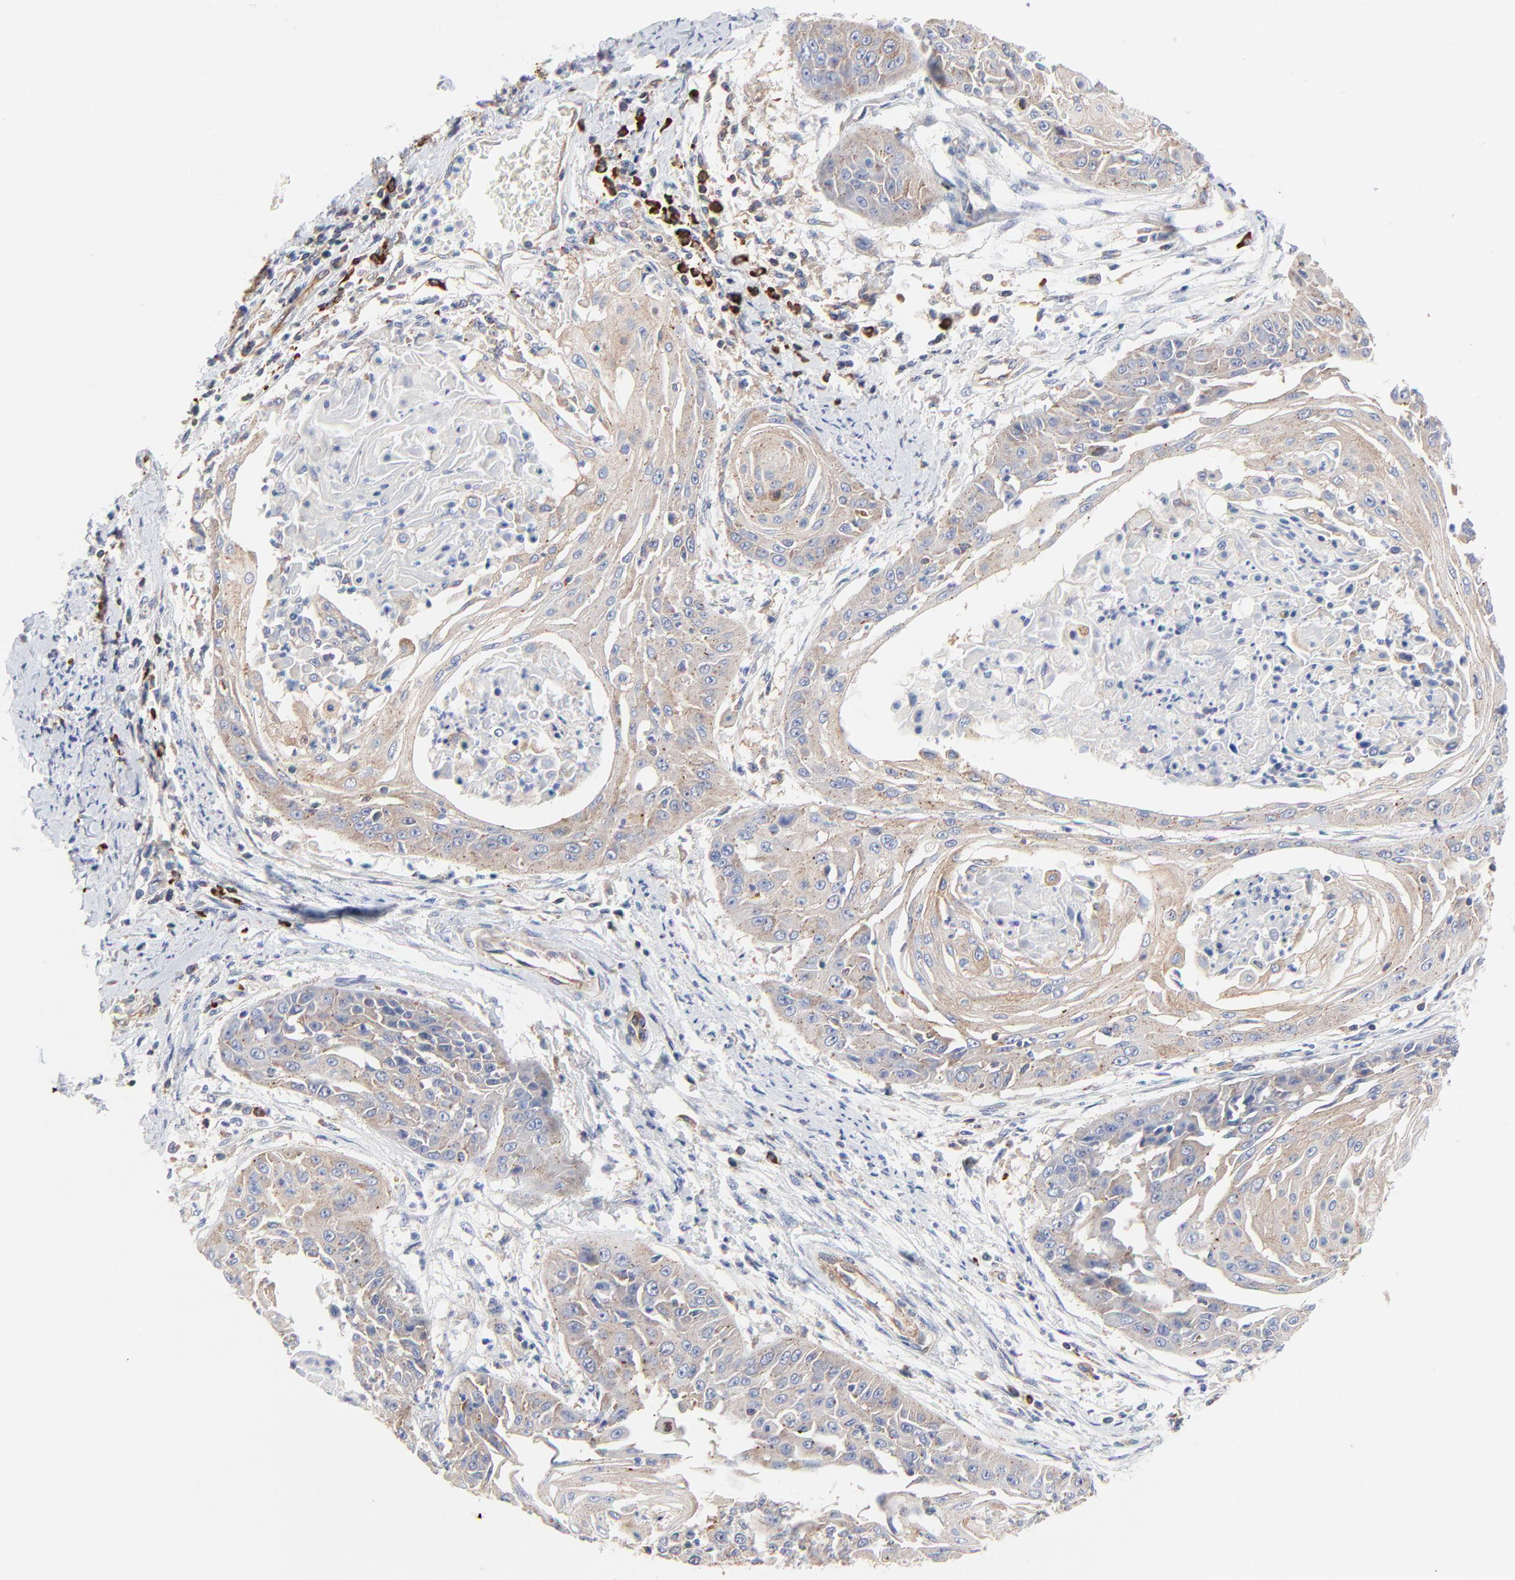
{"staining": {"intensity": "weak", "quantity": ">75%", "location": "cytoplasmic/membranous"}, "tissue": "cervical cancer", "cell_type": "Tumor cells", "image_type": "cancer", "snomed": [{"axis": "morphology", "description": "Squamous cell carcinoma, NOS"}, {"axis": "topography", "description": "Cervix"}], "caption": "Protein expression analysis of human cervical squamous cell carcinoma reveals weak cytoplasmic/membranous staining in approximately >75% of tumor cells. Nuclei are stained in blue.", "gene": "CD2AP", "patient": {"sex": "female", "age": 64}}